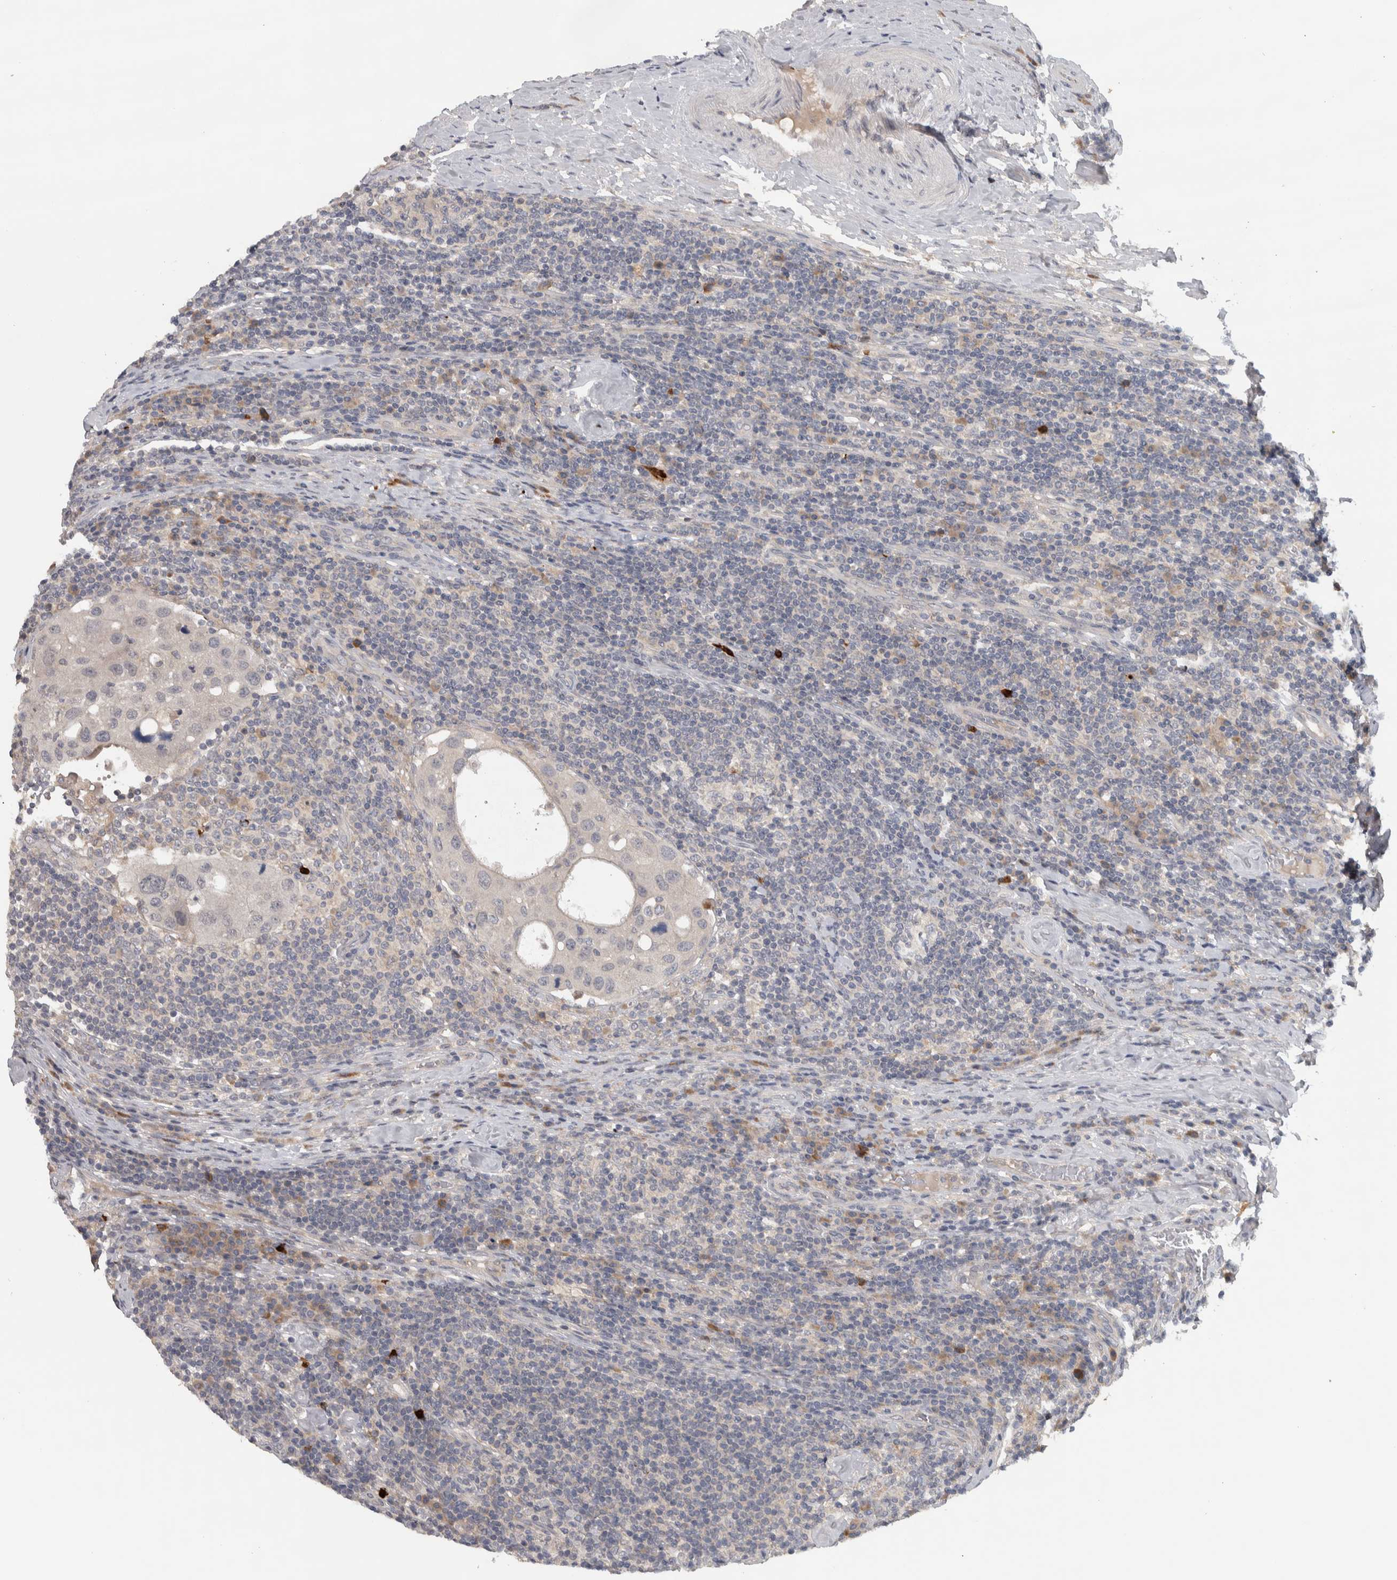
{"staining": {"intensity": "negative", "quantity": "none", "location": "none"}, "tissue": "urothelial cancer", "cell_type": "Tumor cells", "image_type": "cancer", "snomed": [{"axis": "morphology", "description": "Urothelial carcinoma, High grade"}, {"axis": "topography", "description": "Lymph node"}, {"axis": "topography", "description": "Urinary bladder"}], "caption": "Immunohistochemical staining of human high-grade urothelial carcinoma demonstrates no significant staining in tumor cells.", "gene": "ADPRM", "patient": {"sex": "male", "age": 51}}